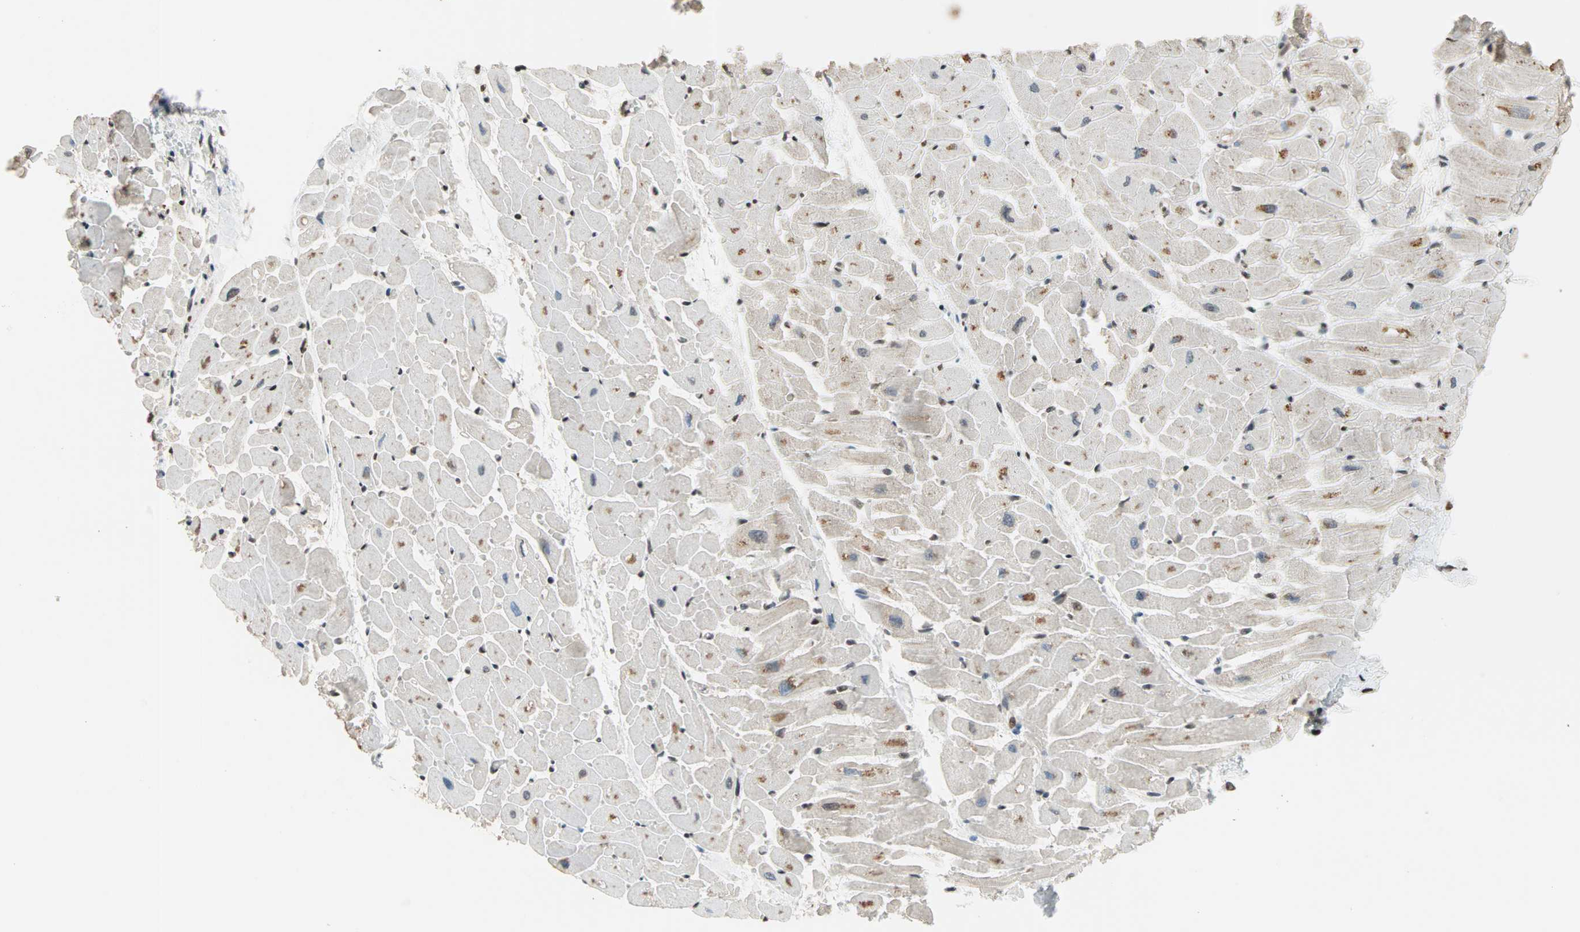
{"staining": {"intensity": "moderate", "quantity": ">75%", "location": "cytoplasmic/membranous,nuclear"}, "tissue": "heart muscle", "cell_type": "Cardiomyocytes", "image_type": "normal", "snomed": [{"axis": "morphology", "description": "Normal tissue, NOS"}, {"axis": "topography", "description": "Heart"}], "caption": "Heart muscle stained with DAB (3,3'-diaminobenzidine) IHC demonstrates medium levels of moderate cytoplasmic/membranous,nuclear positivity in approximately >75% of cardiomyocytes. (Stains: DAB (3,3'-diaminobenzidine) in brown, nuclei in blue, Microscopy: brightfield microscopy at high magnification).", "gene": "DAZAP1", "patient": {"sex": "female", "age": 19}}